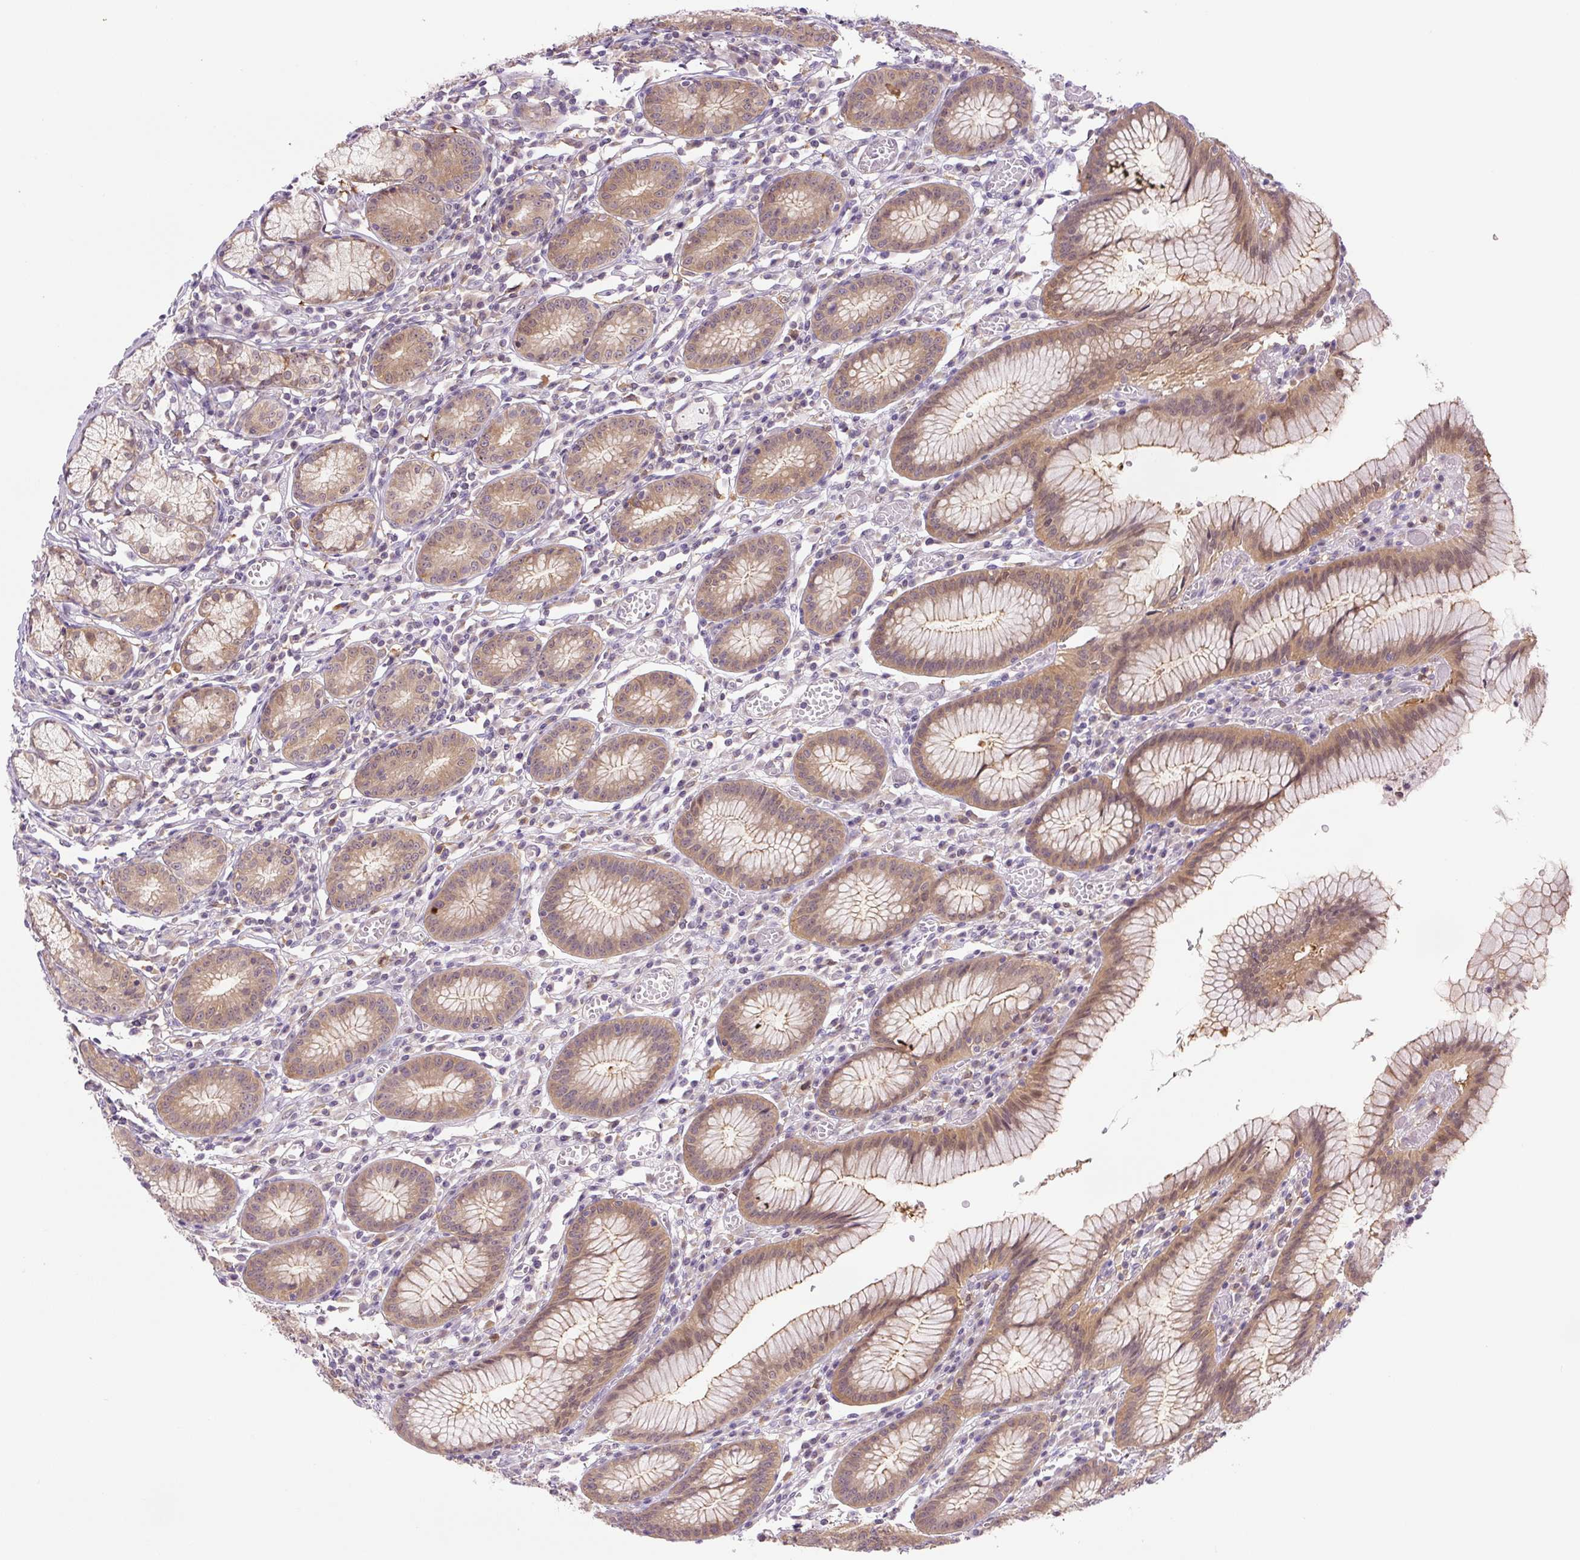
{"staining": {"intensity": "moderate", "quantity": ">75%", "location": "cytoplasmic/membranous"}, "tissue": "stomach", "cell_type": "Glandular cells", "image_type": "normal", "snomed": [{"axis": "morphology", "description": "Normal tissue, NOS"}, {"axis": "topography", "description": "Stomach"}], "caption": "Moderate cytoplasmic/membranous staining is identified in approximately >75% of glandular cells in normal stomach. The staining was performed using DAB (3,3'-diaminobenzidine) to visualize the protein expression in brown, while the nuclei were stained in blue with hematoxylin (Magnification: 20x).", "gene": "SPSB2", "patient": {"sex": "male", "age": 55}}